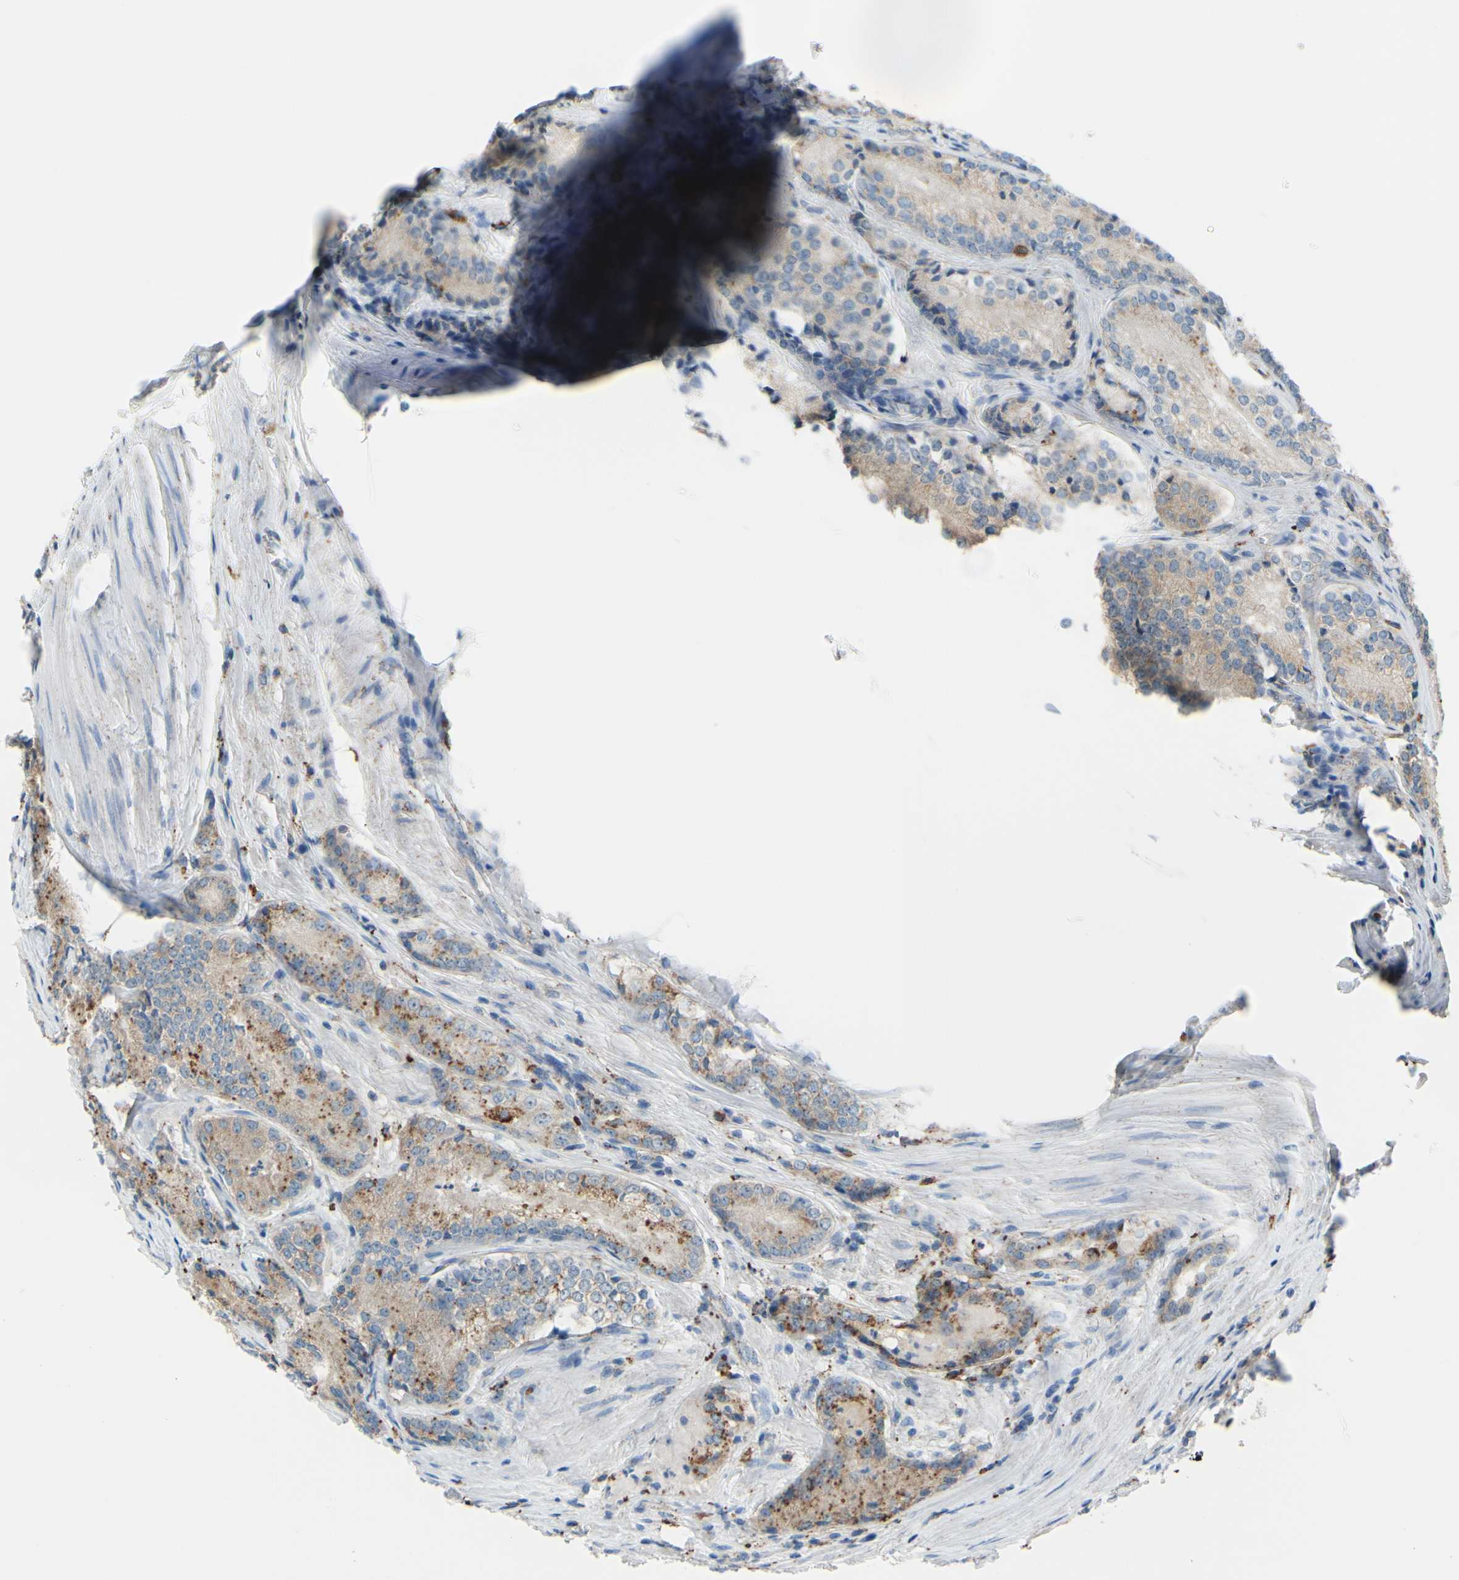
{"staining": {"intensity": "weak", "quantity": ">75%", "location": "cytoplasmic/membranous"}, "tissue": "prostate cancer", "cell_type": "Tumor cells", "image_type": "cancer", "snomed": [{"axis": "morphology", "description": "Adenocarcinoma, Low grade"}, {"axis": "topography", "description": "Prostate"}], "caption": "Prostate cancer was stained to show a protein in brown. There is low levels of weak cytoplasmic/membranous staining in about >75% of tumor cells.", "gene": "CTSD", "patient": {"sex": "male", "age": 60}}